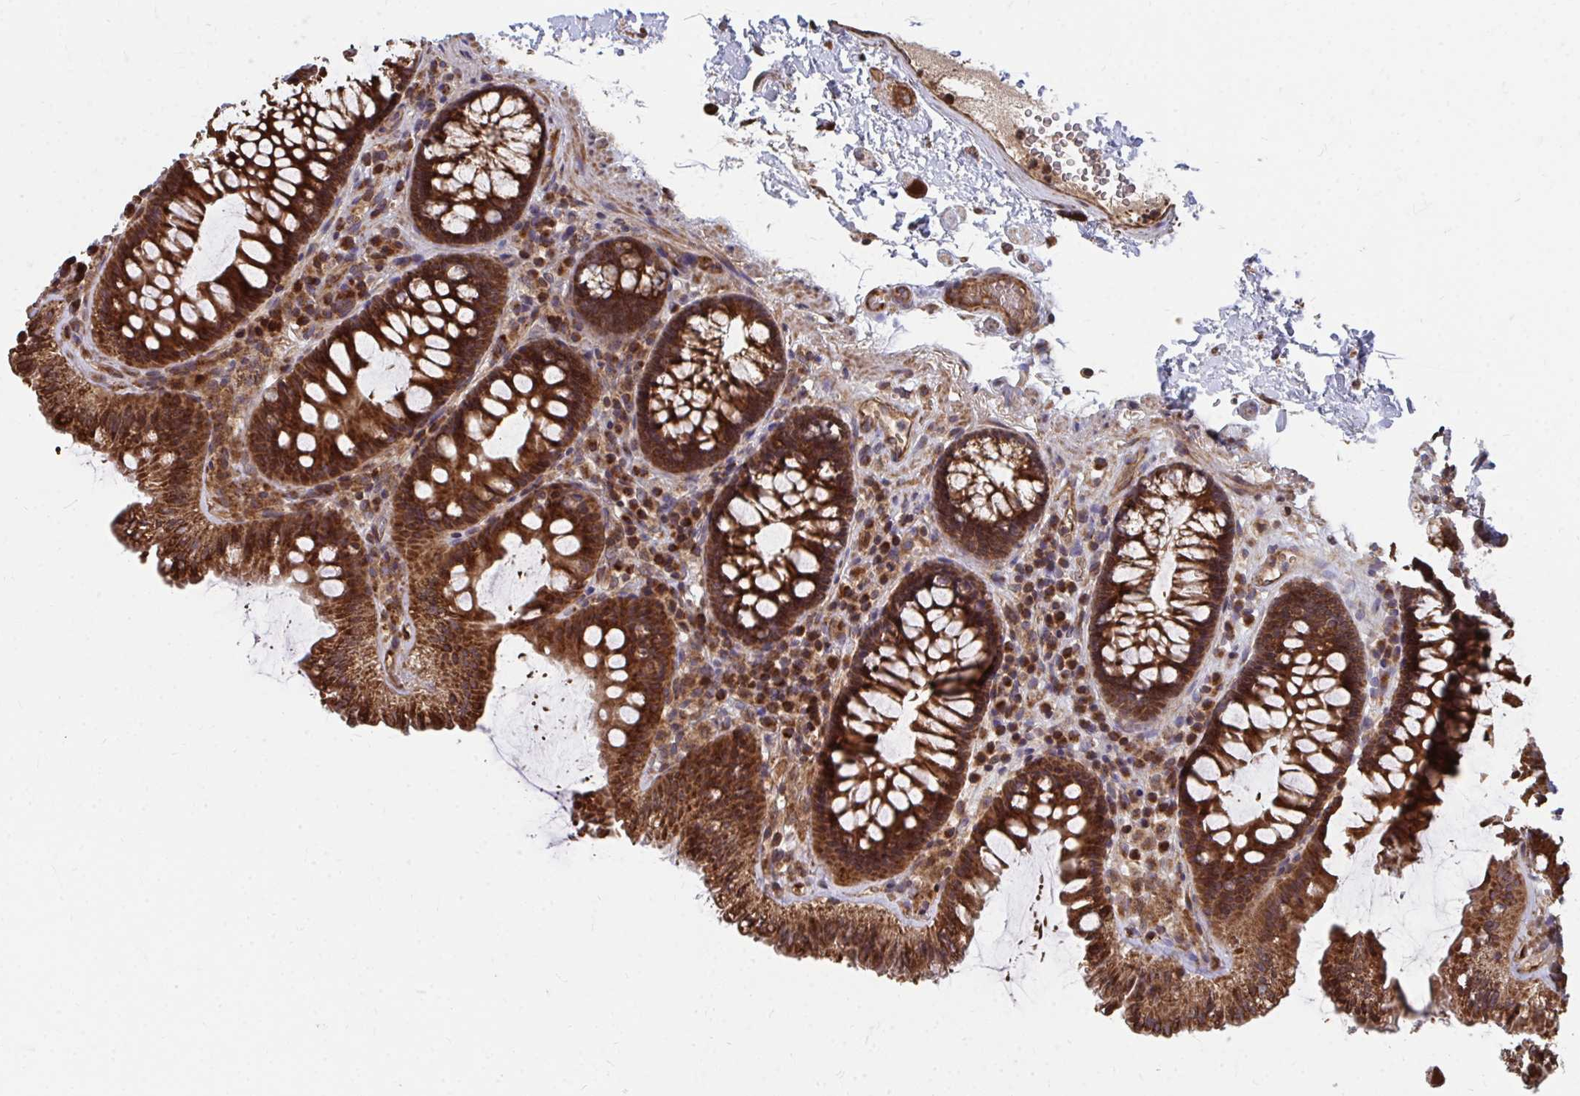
{"staining": {"intensity": "moderate", "quantity": ">75%", "location": "cytoplasmic/membranous"}, "tissue": "colon", "cell_type": "Endothelial cells", "image_type": "normal", "snomed": [{"axis": "morphology", "description": "Normal tissue, NOS"}, {"axis": "topography", "description": "Colon"}, {"axis": "topography", "description": "Peripheral nerve tissue"}], "caption": "DAB (3,3'-diaminobenzidine) immunohistochemical staining of unremarkable human colon shows moderate cytoplasmic/membranous protein expression in approximately >75% of endothelial cells.", "gene": "FAM89A", "patient": {"sex": "male", "age": 84}}